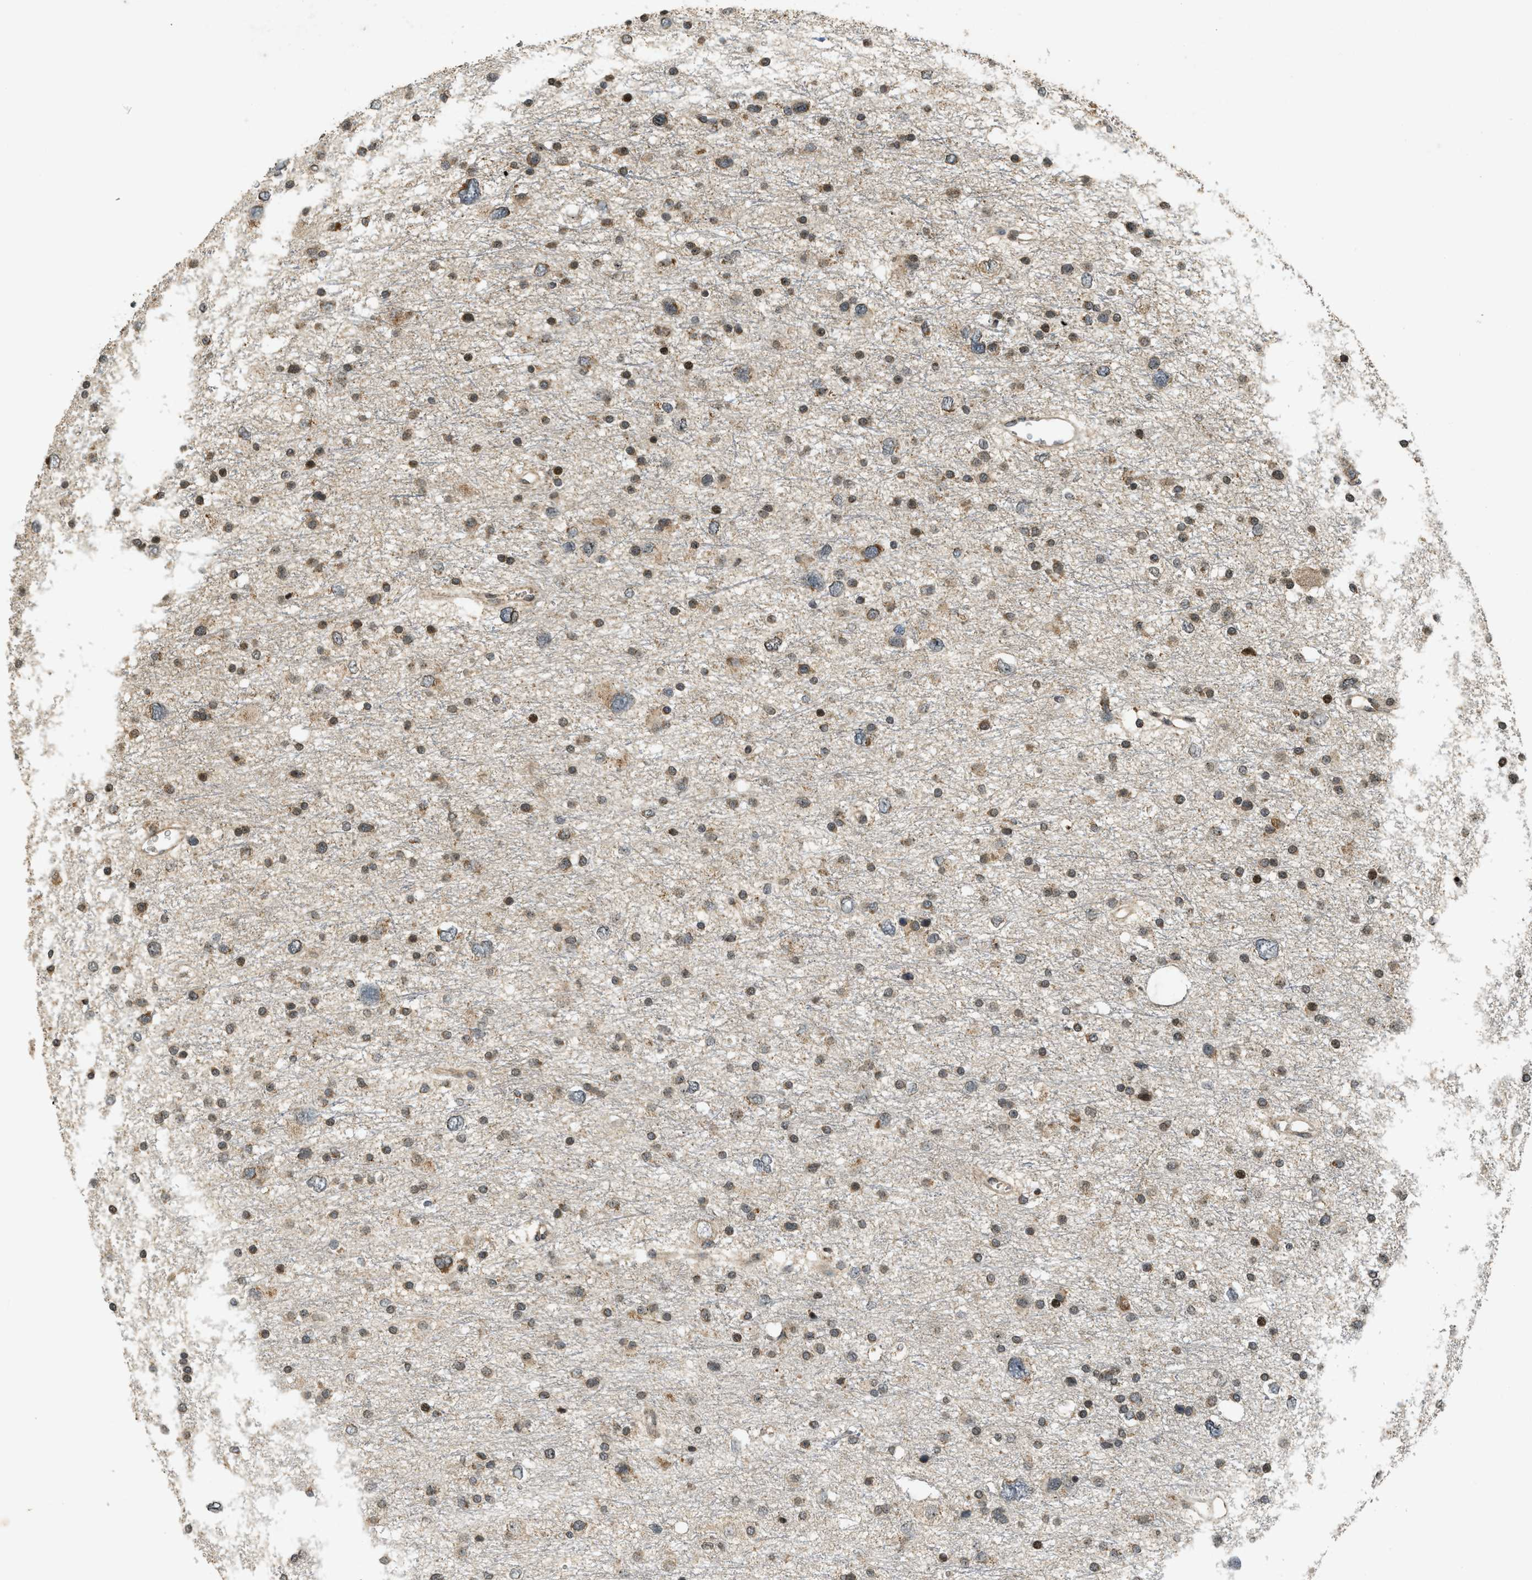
{"staining": {"intensity": "moderate", "quantity": ">75%", "location": "nuclear"}, "tissue": "glioma", "cell_type": "Tumor cells", "image_type": "cancer", "snomed": [{"axis": "morphology", "description": "Glioma, malignant, Low grade"}, {"axis": "topography", "description": "Brain"}], "caption": "A brown stain shows moderate nuclear expression of a protein in glioma tumor cells. (brown staining indicates protein expression, while blue staining denotes nuclei).", "gene": "SIAH1", "patient": {"sex": "female", "age": 37}}